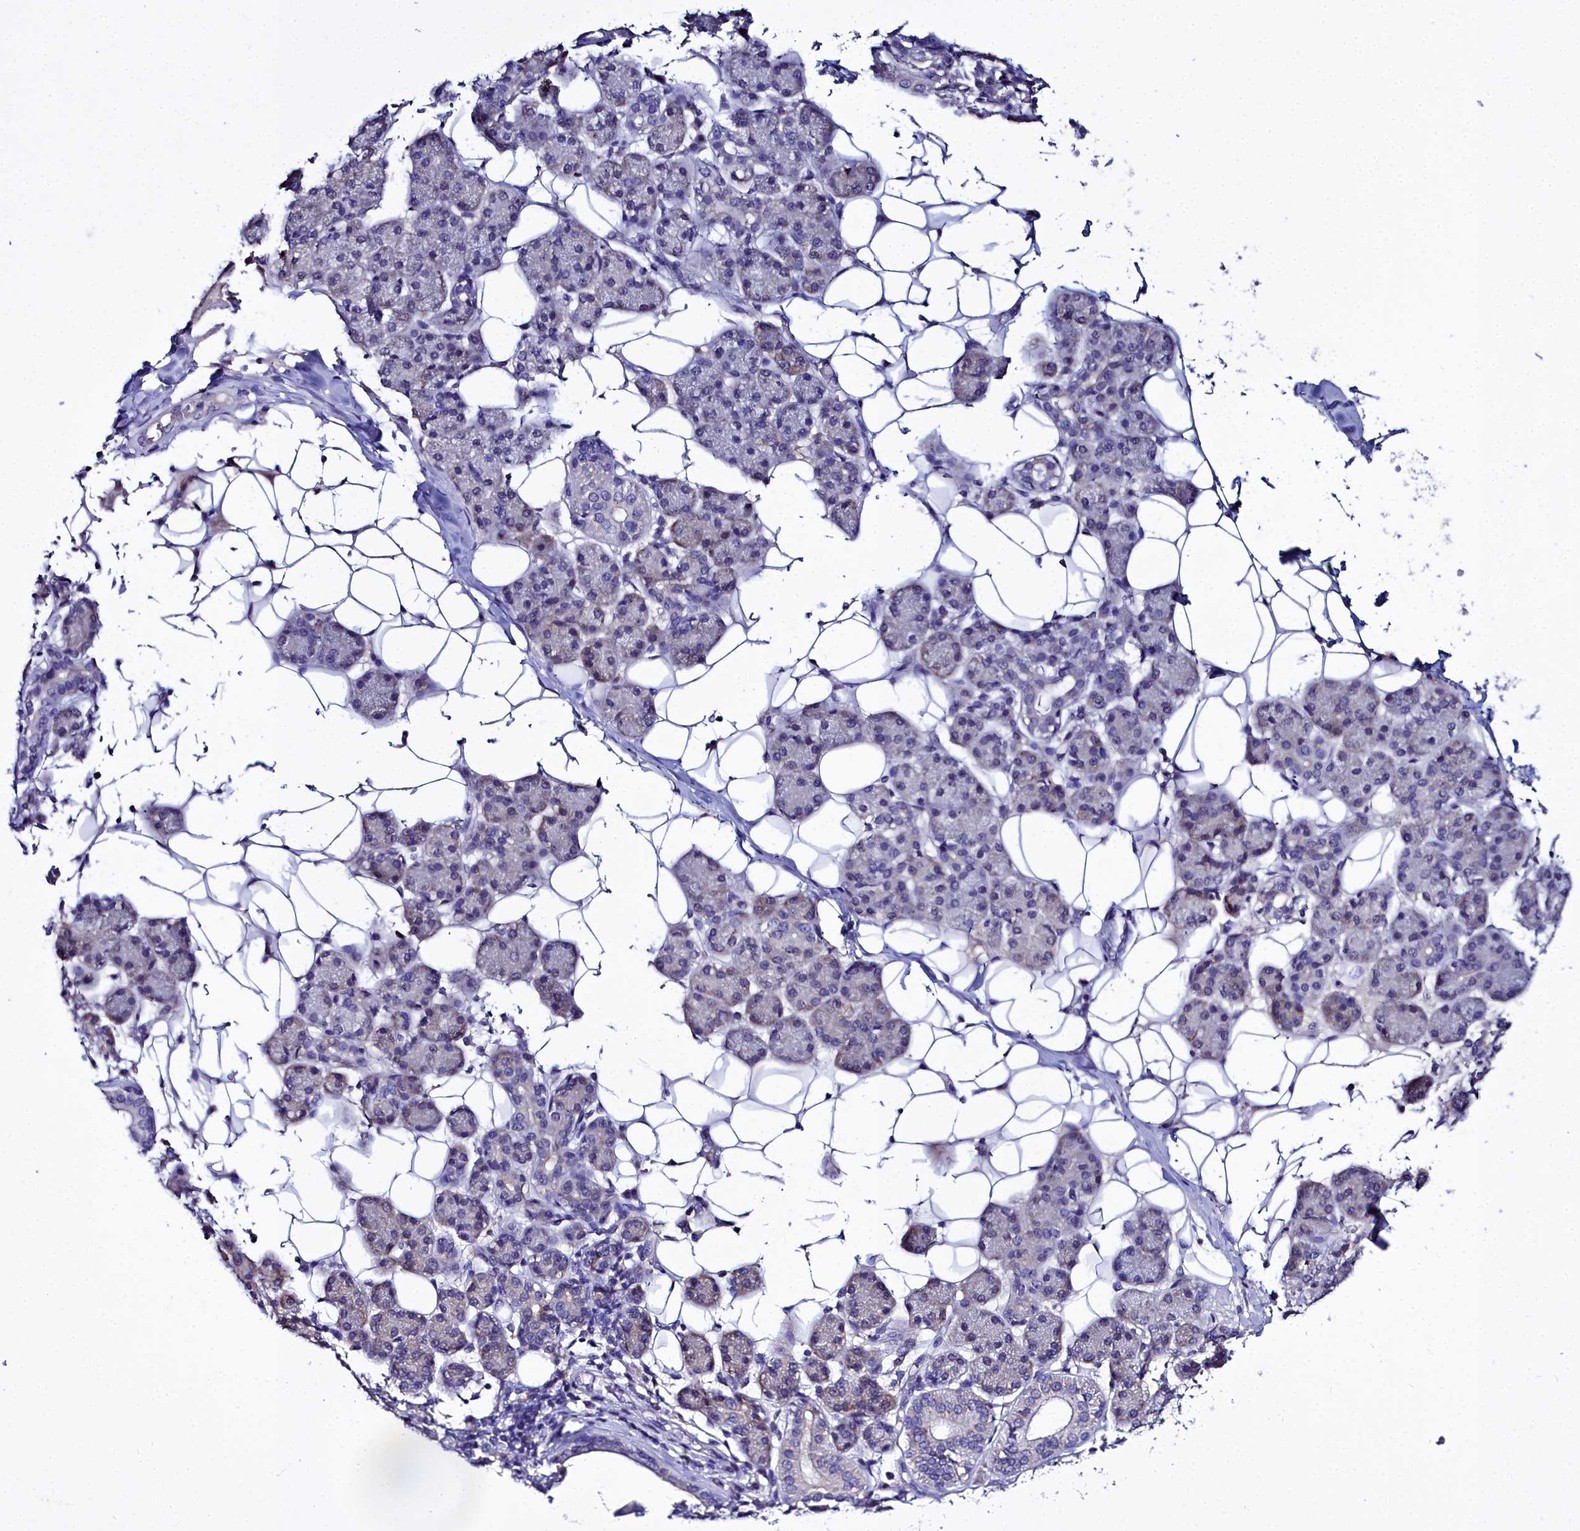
{"staining": {"intensity": "weak", "quantity": "25%-75%", "location": "cytoplasmic/membranous"}, "tissue": "salivary gland", "cell_type": "Glandular cells", "image_type": "normal", "snomed": [{"axis": "morphology", "description": "Normal tissue, NOS"}, {"axis": "topography", "description": "Salivary gland"}], "caption": "A low amount of weak cytoplasmic/membranous positivity is identified in approximately 25%-75% of glandular cells in unremarkable salivary gland. (DAB IHC, brown staining for protein, blue staining for nuclei).", "gene": "ELAPOR2", "patient": {"sex": "female", "age": 33}}